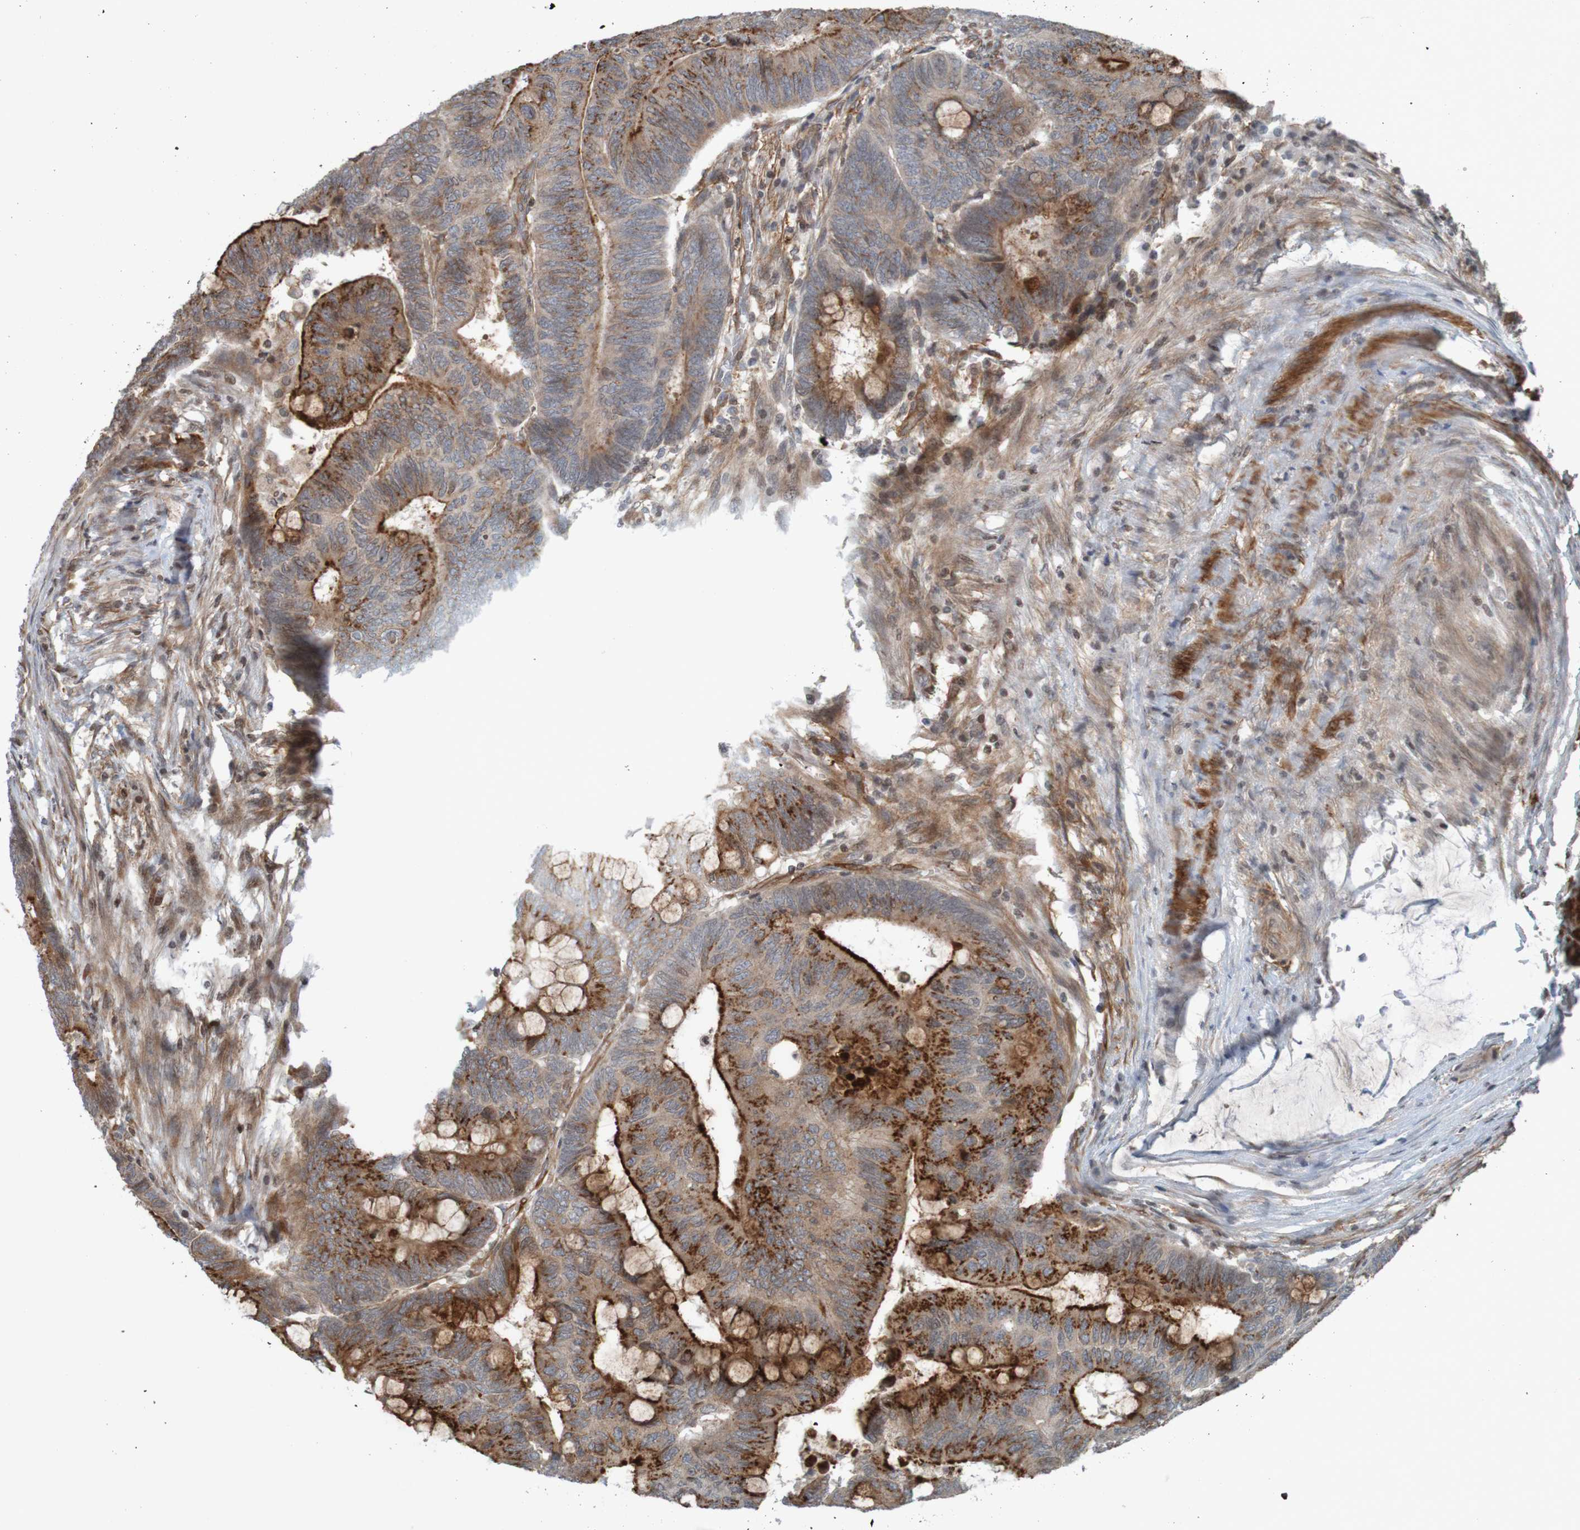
{"staining": {"intensity": "strong", "quantity": ">75%", "location": "cytoplasmic/membranous"}, "tissue": "colorectal cancer", "cell_type": "Tumor cells", "image_type": "cancer", "snomed": [{"axis": "morphology", "description": "Normal tissue, NOS"}, {"axis": "morphology", "description": "Adenocarcinoma, NOS"}, {"axis": "topography", "description": "Rectum"}, {"axis": "topography", "description": "Peripheral nerve tissue"}], "caption": "Protein expression analysis of colorectal cancer exhibits strong cytoplasmic/membranous positivity in approximately >75% of tumor cells.", "gene": "GUCY1A1", "patient": {"sex": "male", "age": 92}}